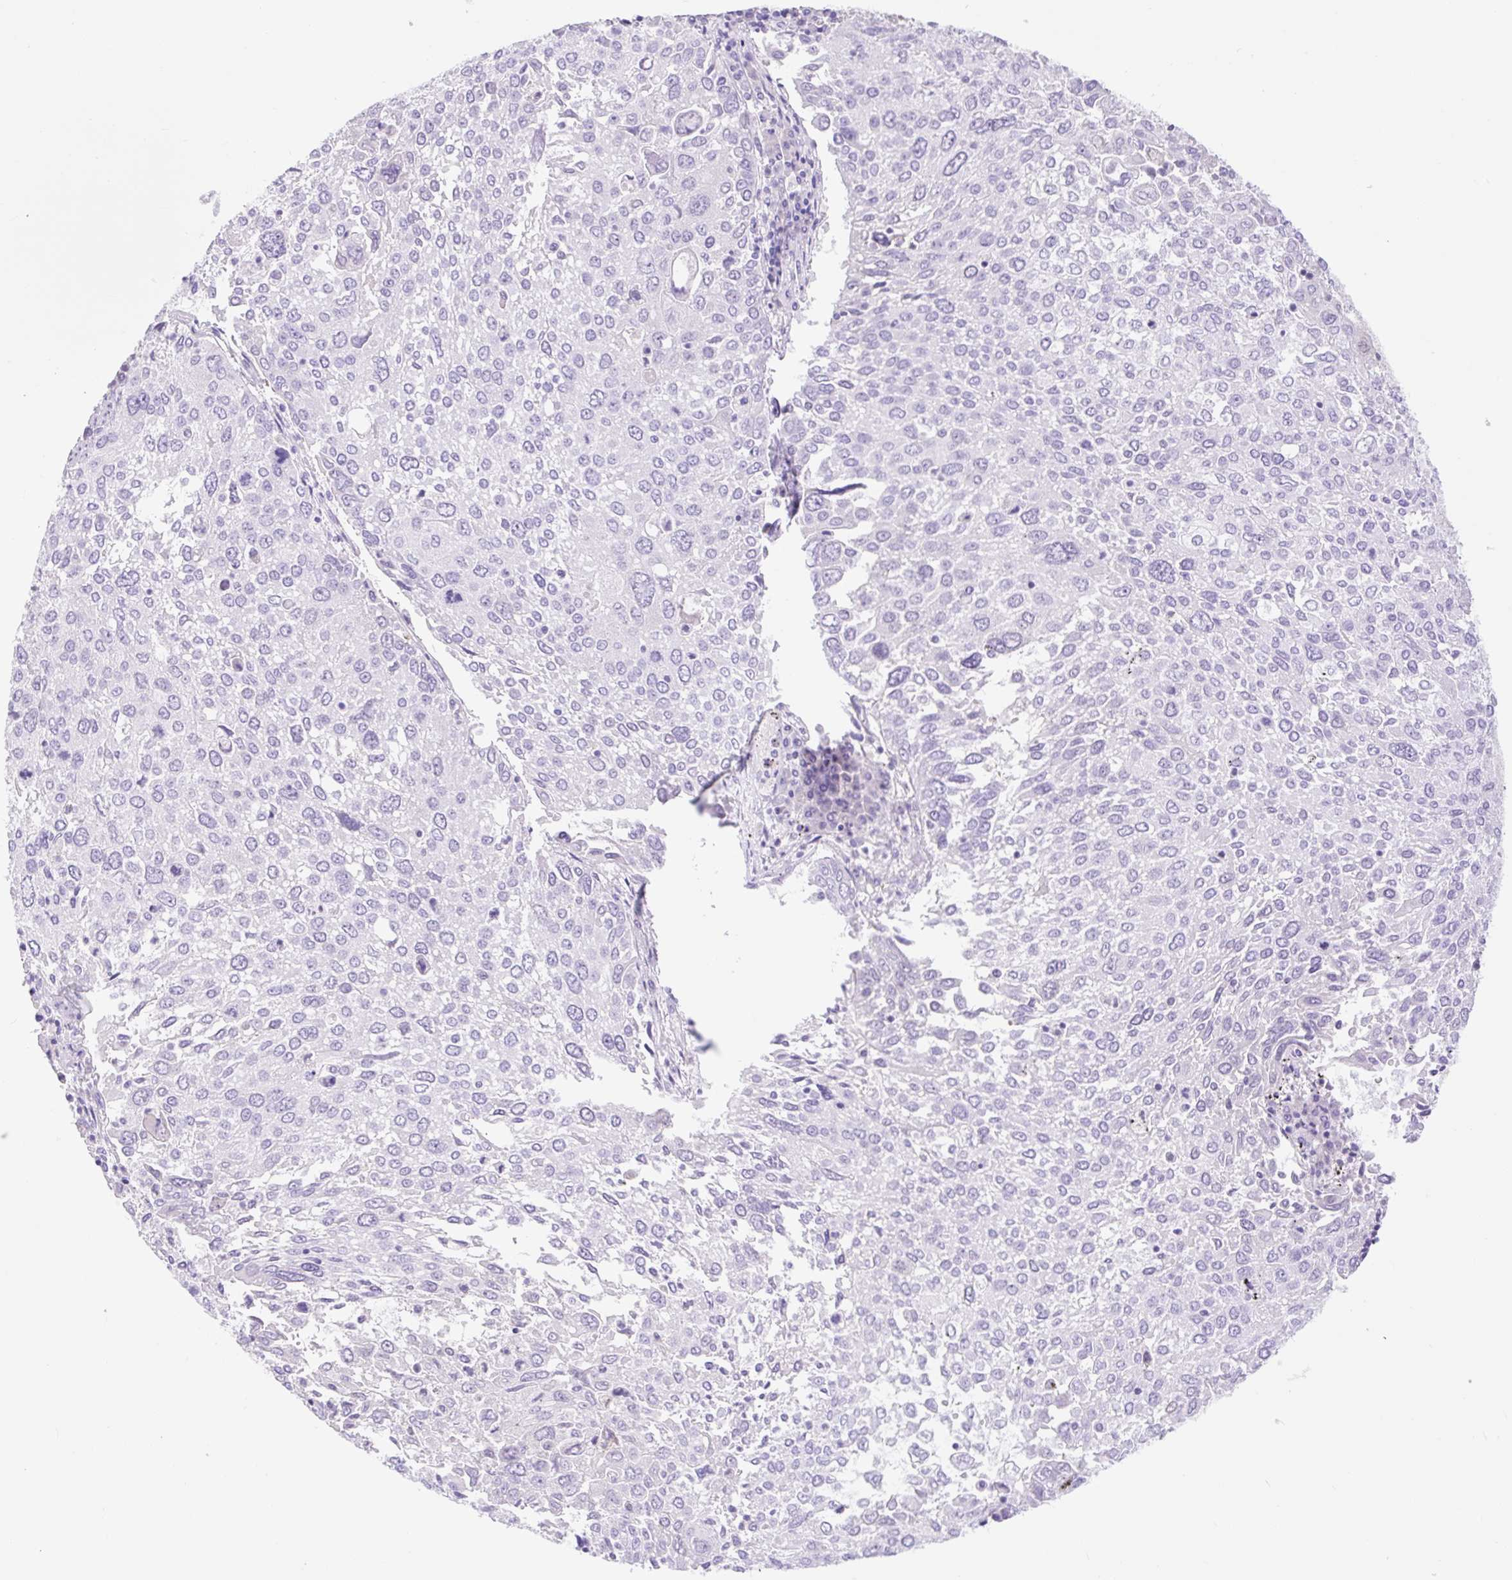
{"staining": {"intensity": "negative", "quantity": "none", "location": "none"}, "tissue": "lung cancer", "cell_type": "Tumor cells", "image_type": "cancer", "snomed": [{"axis": "morphology", "description": "Squamous cell carcinoma, NOS"}, {"axis": "topography", "description": "Lung"}], "caption": "An immunohistochemistry micrograph of squamous cell carcinoma (lung) is shown. There is no staining in tumor cells of squamous cell carcinoma (lung).", "gene": "SLC25A40", "patient": {"sex": "male", "age": 65}}